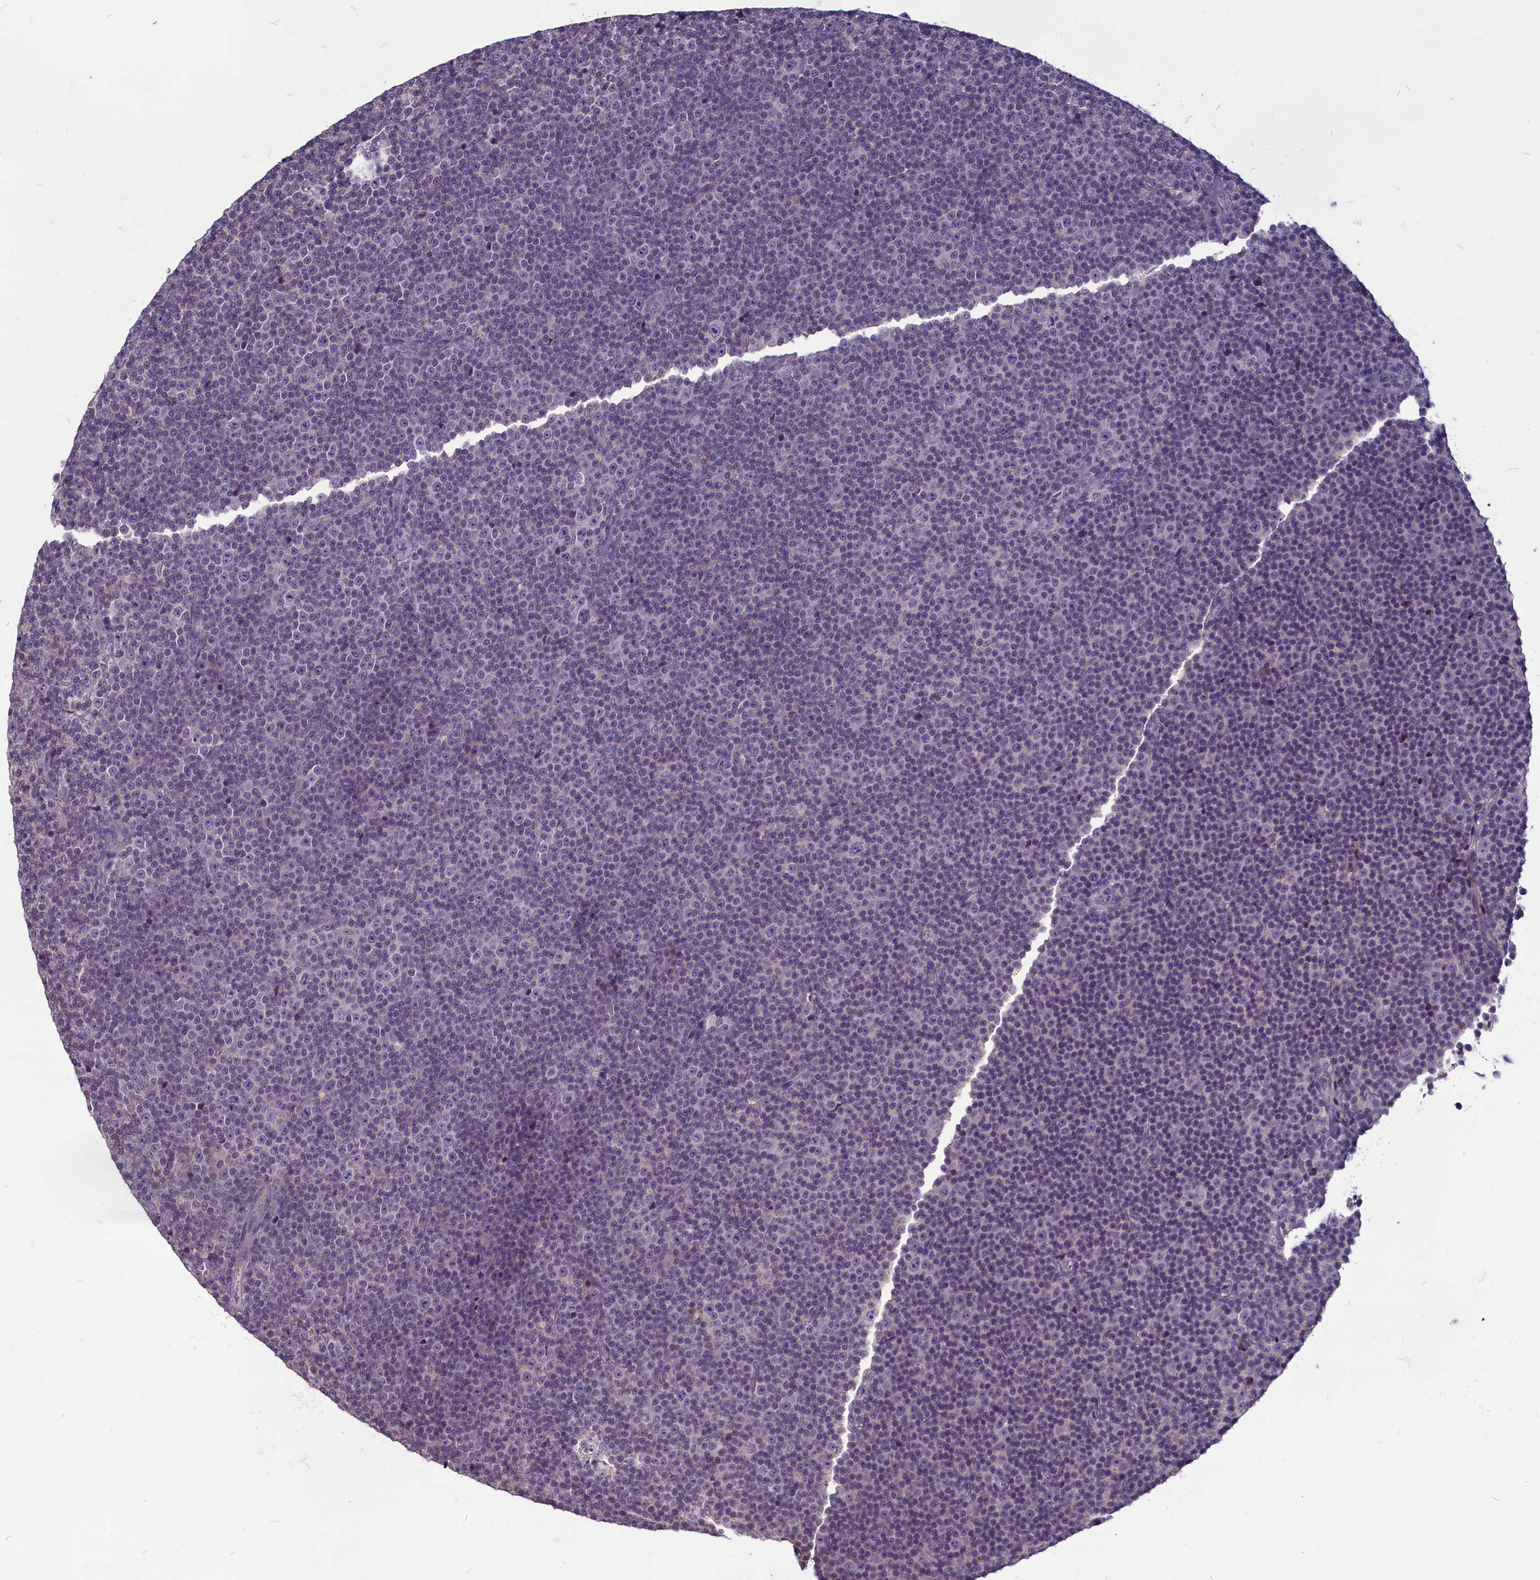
{"staining": {"intensity": "negative", "quantity": "none", "location": "none"}, "tissue": "lymphoma", "cell_type": "Tumor cells", "image_type": "cancer", "snomed": [{"axis": "morphology", "description": "Malignant lymphoma, non-Hodgkin's type, Low grade"}, {"axis": "topography", "description": "Lymph node"}], "caption": "IHC of lymphoma demonstrates no staining in tumor cells. (Brightfield microscopy of DAB immunohistochemistry at high magnification).", "gene": "SV2C", "patient": {"sex": "female", "age": 67}}